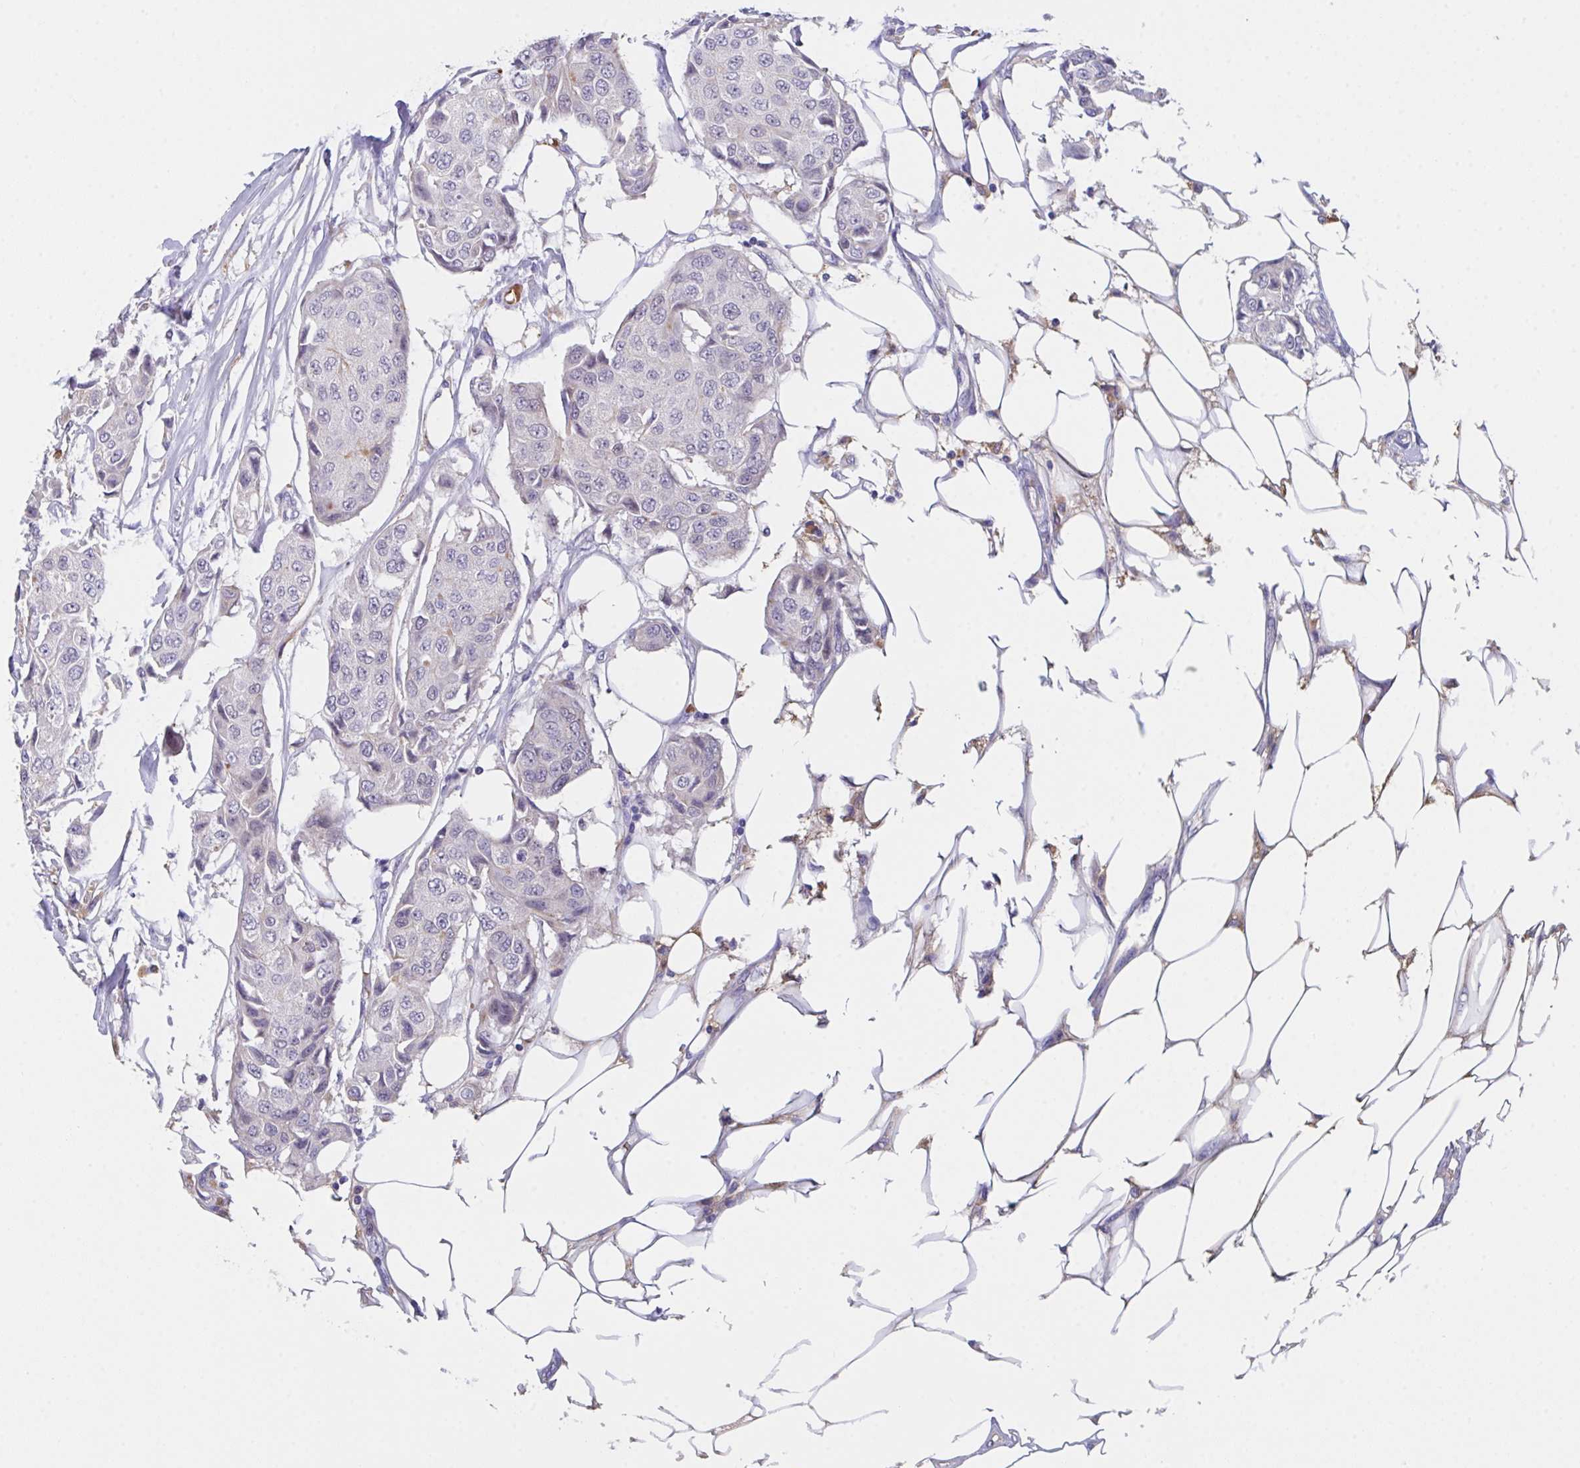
{"staining": {"intensity": "negative", "quantity": "none", "location": "none"}, "tissue": "breast cancer", "cell_type": "Tumor cells", "image_type": "cancer", "snomed": [{"axis": "morphology", "description": "Duct carcinoma"}, {"axis": "topography", "description": "Breast"}, {"axis": "topography", "description": "Lymph node"}], "caption": "This is an IHC photomicrograph of human breast invasive ductal carcinoma. There is no positivity in tumor cells.", "gene": "TFAP2C", "patient": {"sex": "female", "age": 80}}